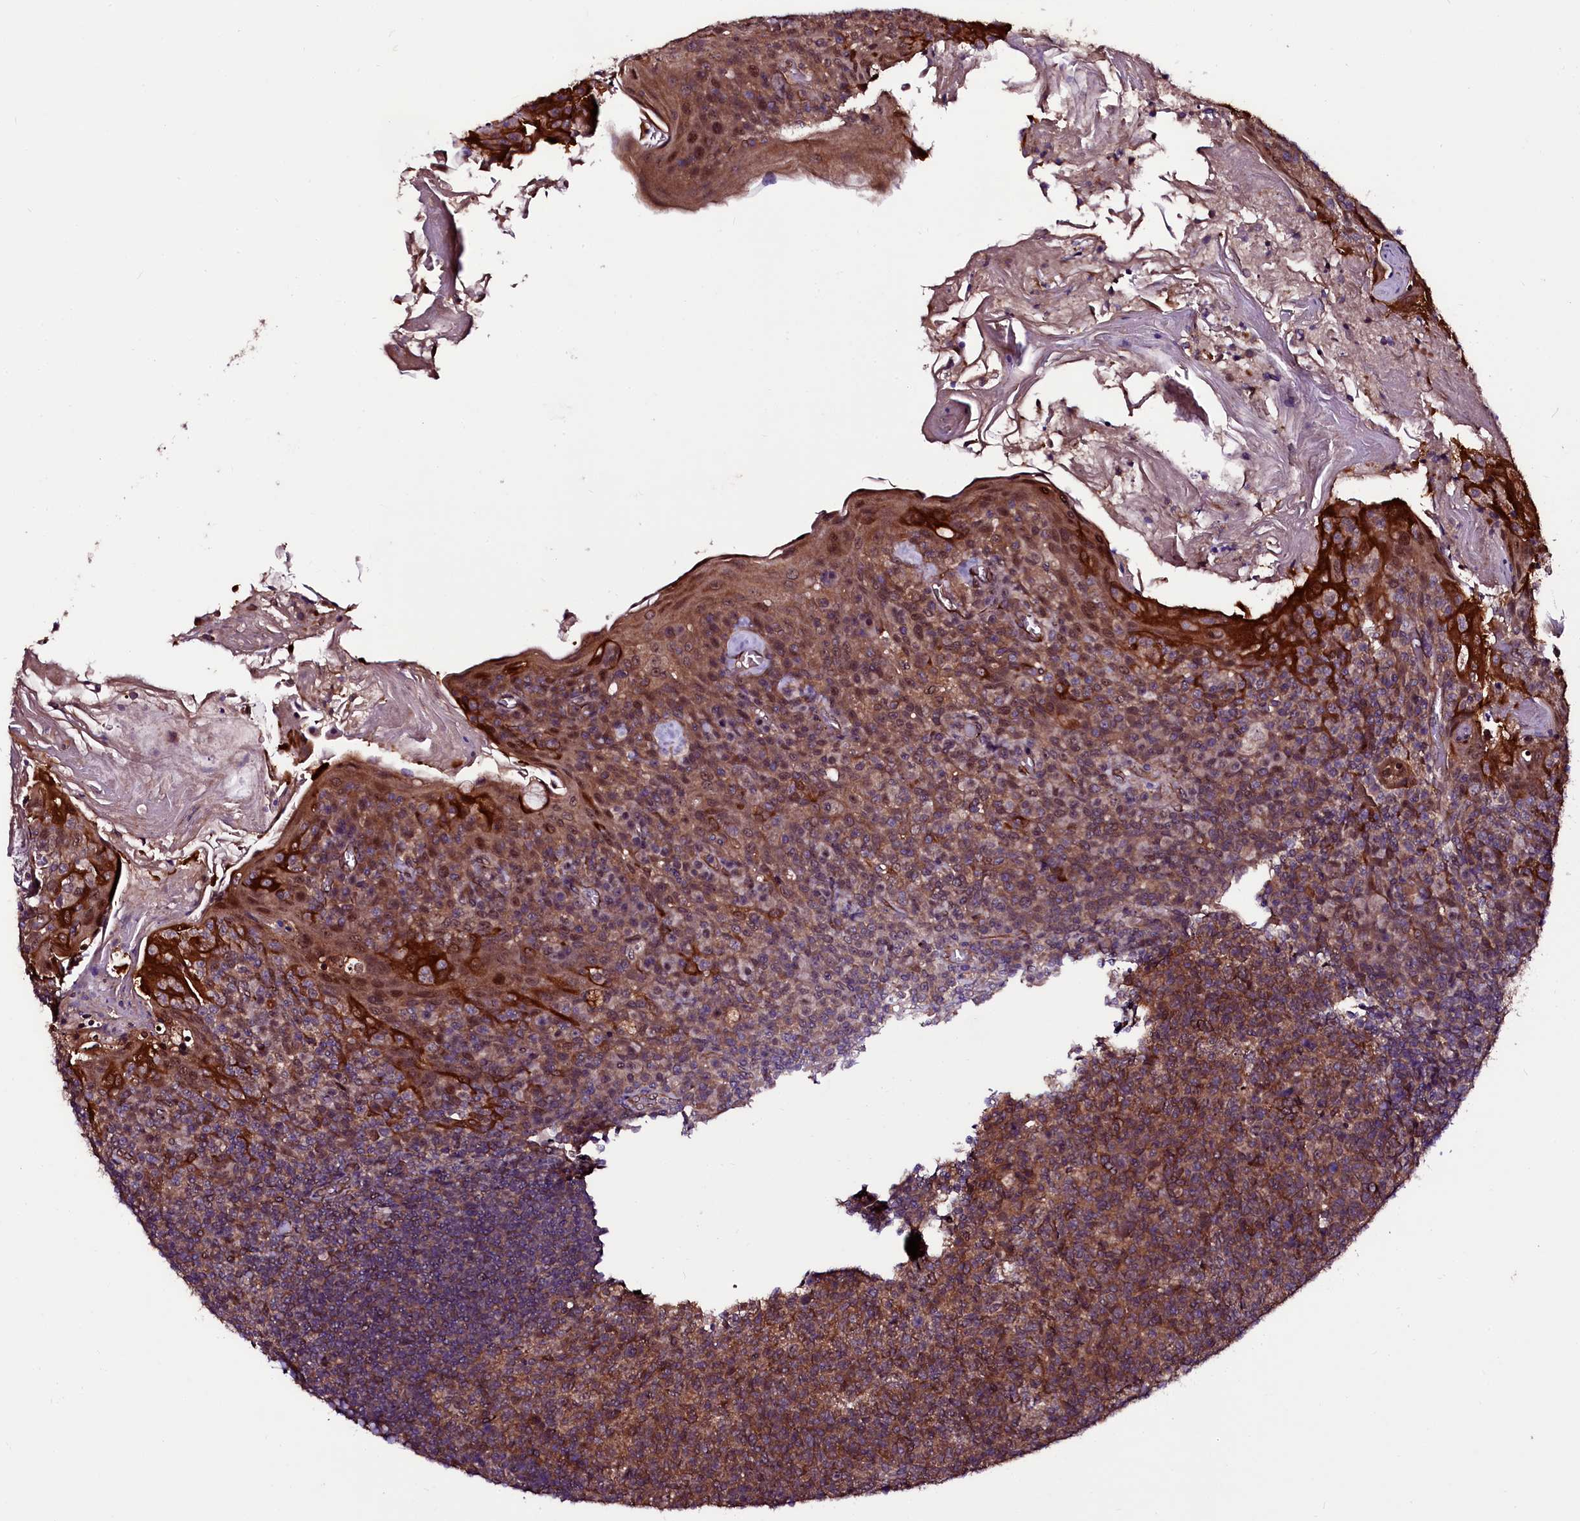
{"staining": {"intensity": "moderate", "quantity": ">75%", "location": "cytoplasmic/membranous,nuclear"}, "tissue": "tonsil", "cell_type": "Germinal center cells", "image_type": "normal", "snomed": [{"axis": "morphology", "description": "Normal tissue, NOS"}, {"axis": "topography", "description": "Tonsil"}], "caption": "Unremarkable tonsil was stained to show a protein in brown. There is medium levels of moderate cytoplasmic/membranous,nuclear positivity in about >75% of germinal center cells.", "gene": "N4BP1", "patient": {"sex": "female", "age": 10}}